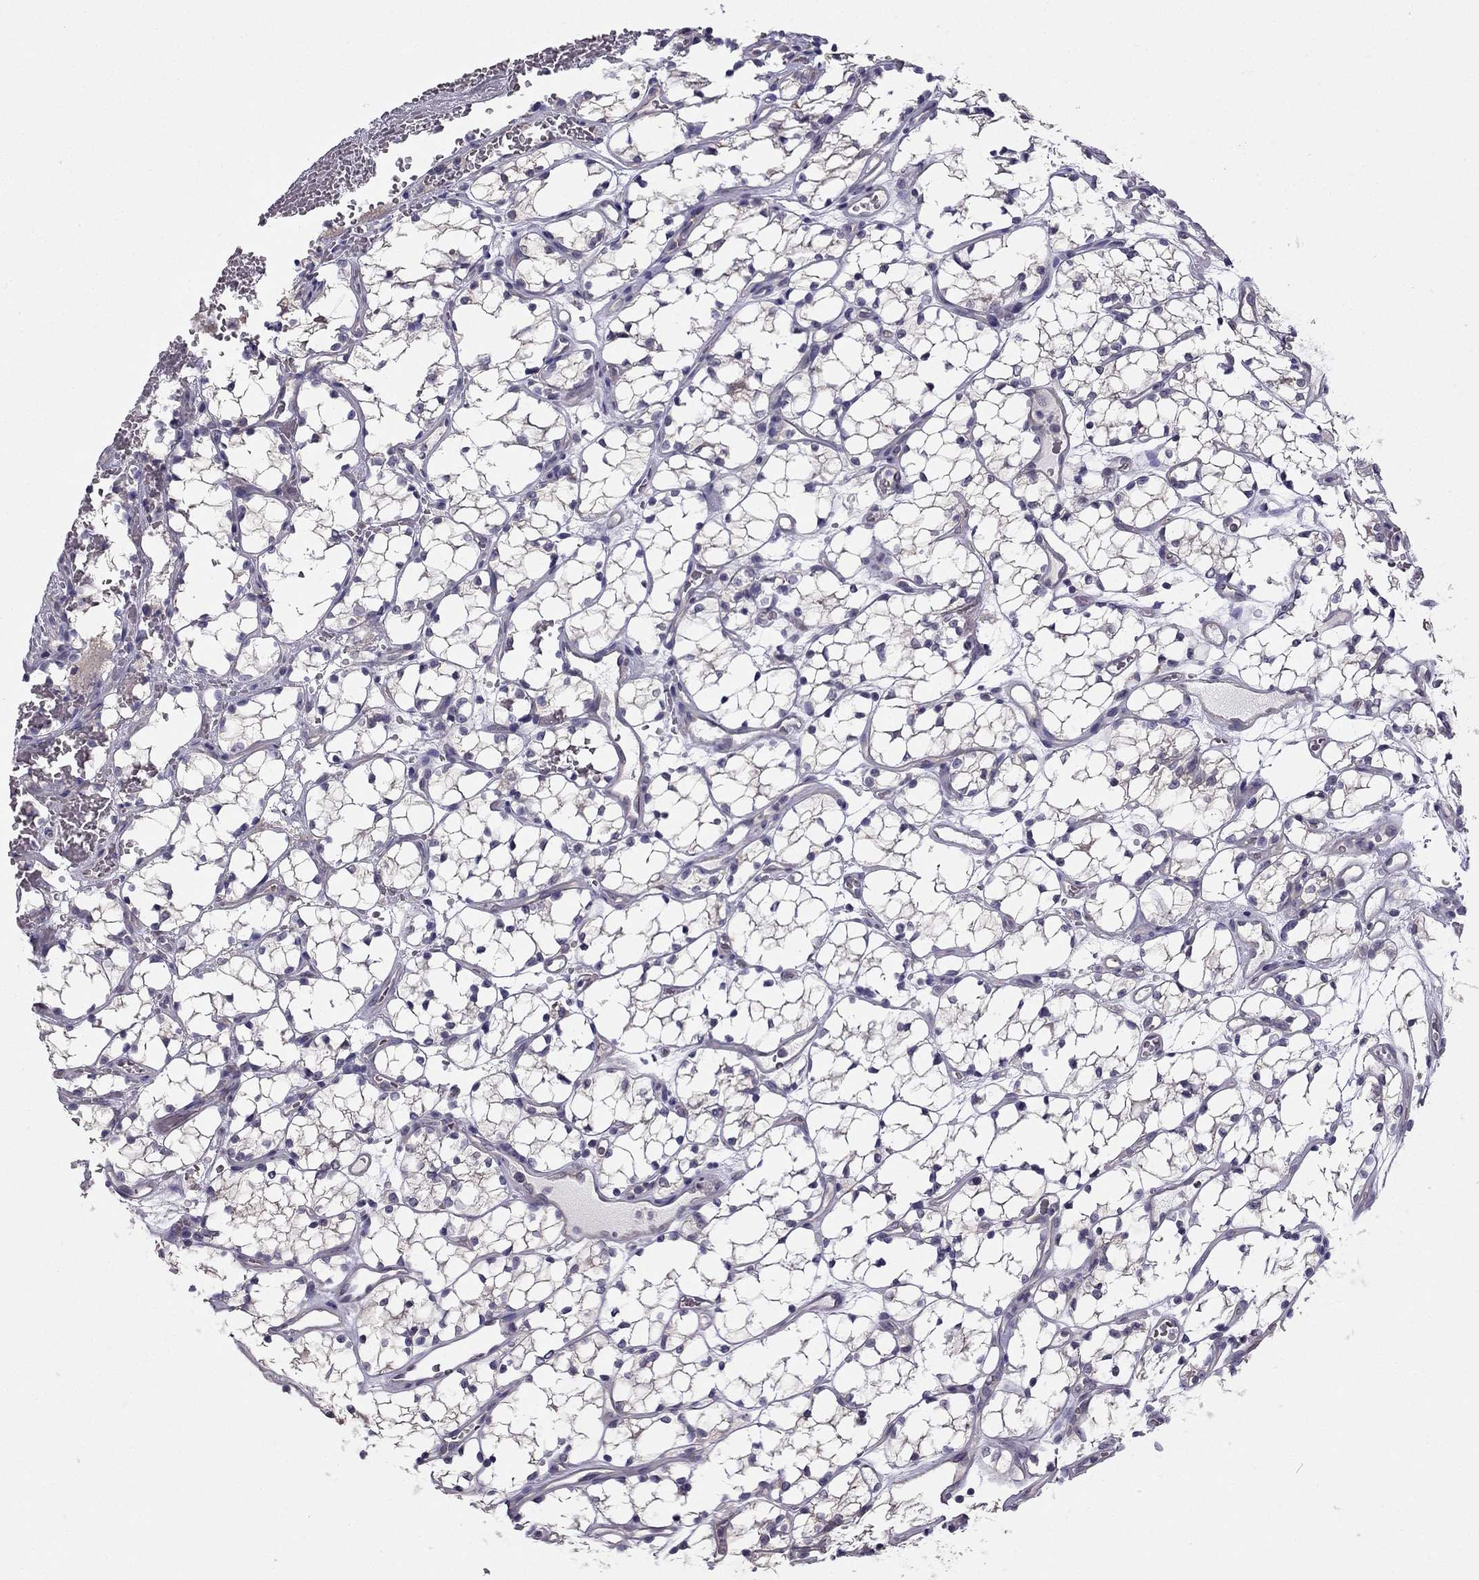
{"staining": {"intensity": "negative", "quantity": "none", "location": "none"}, "tissue": "renal cancer", "cell_type": "Tumor cells", "image_type": "cancer", "snomed": [{"axis": "morphology", "description": "Adenocarcinoma, NOS"}, {"axis": "topography", "description": "Kidney"}], "caption": "Renal adenocarcinoma stained for a protein using immunohistochemistry exhibits no positivity tumor cells.", "gene": "HSFX1", "patient": {"sex": "female", "age": 69}}